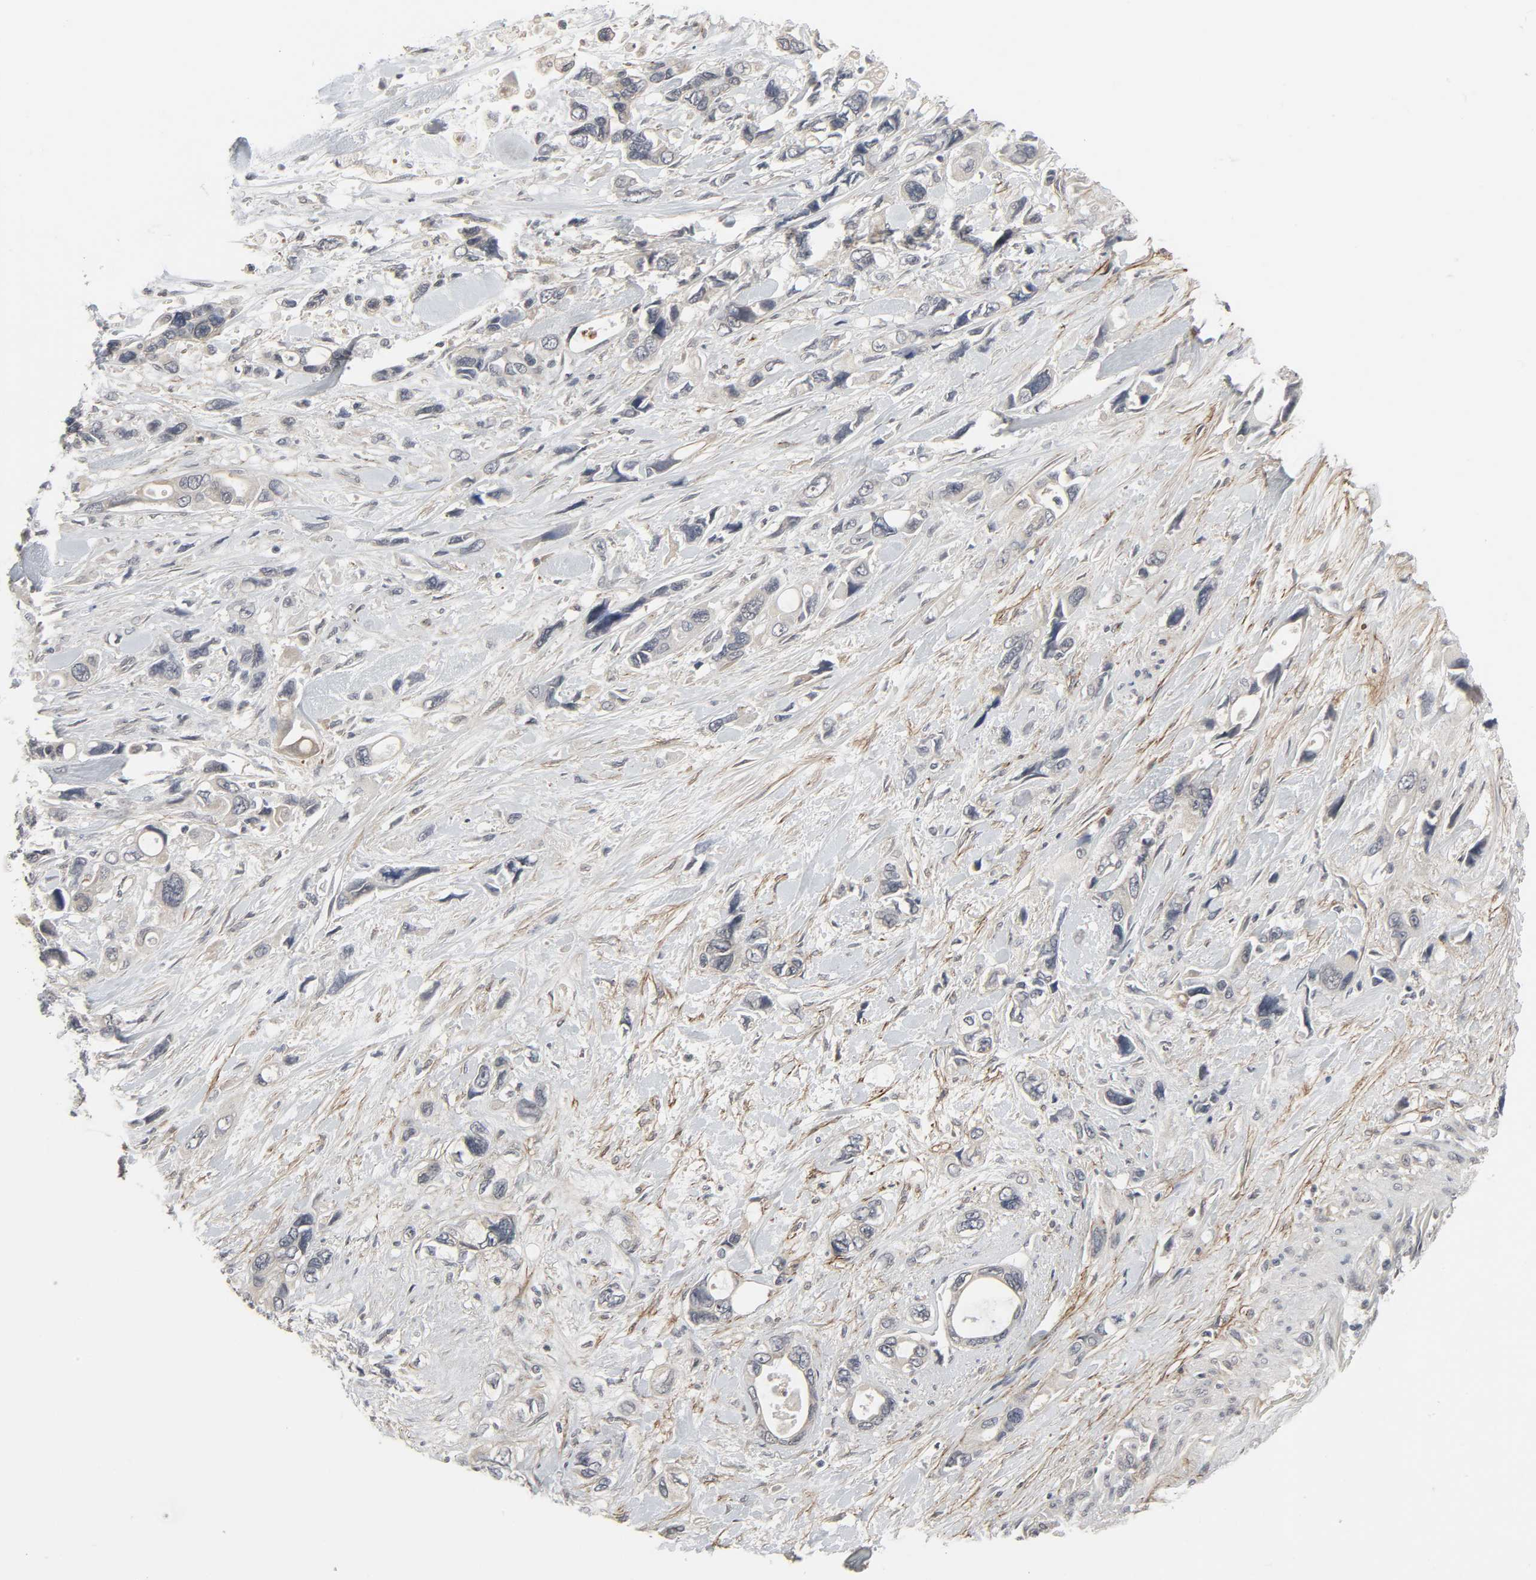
{"staining": {"intensity": "negative", "quantity": "none", "location": "none"}, "tissue": "pancreatic cancer", "cell_type": "Tumor cells", "image_type": "cancer", "snomed": [{"axis": "morphology", "description": "Adenocarcinoma, NOS"}, {"axis": "topography", "description": "Pancreas"}], "caption": "Tumor cells show no significant staining in adenocarcinoma (pancreatic).", "gene": "ZNF222", "patient": {"sex": "male", "age": 46}}